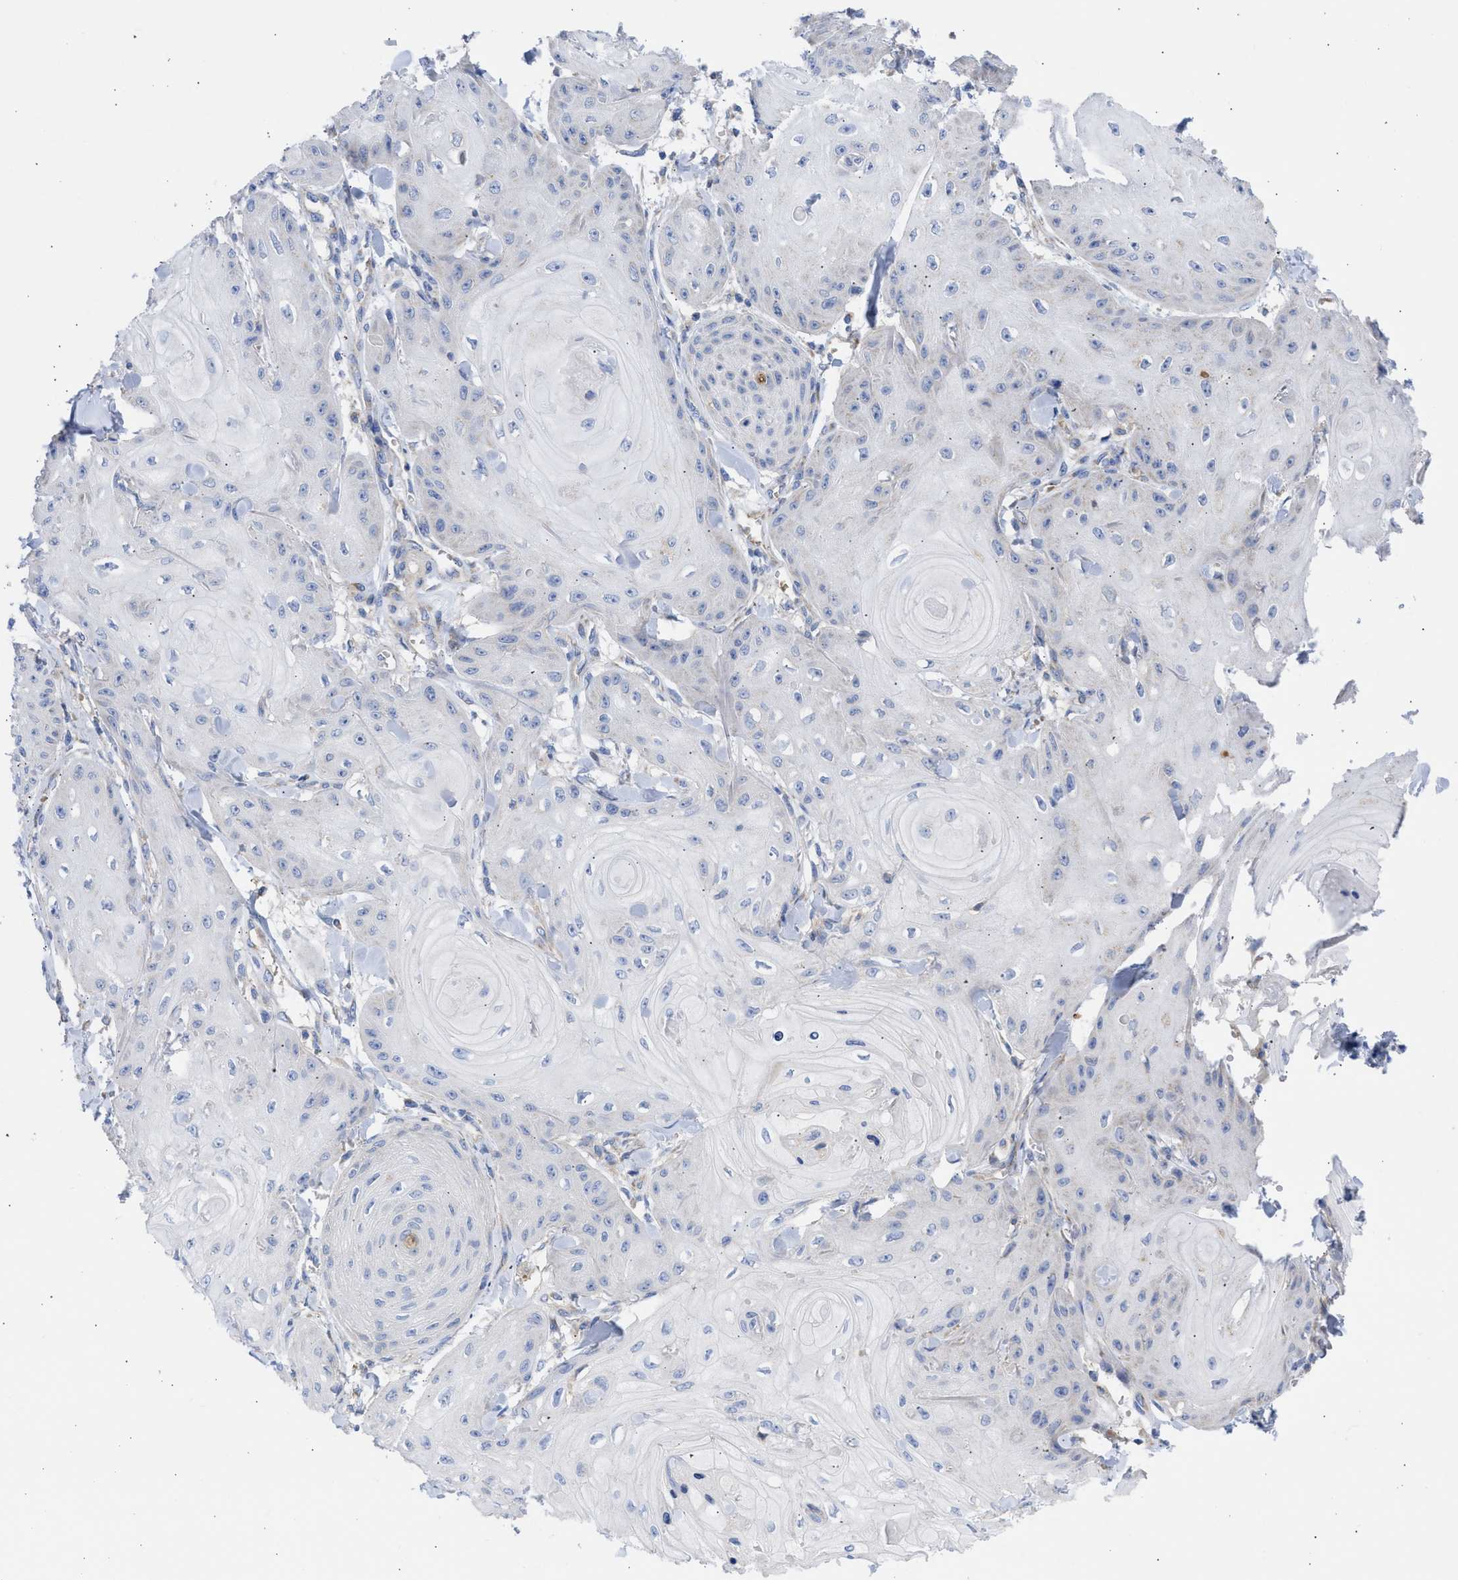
{"staining": {"intensity": "negative", "quantity": "none", "location": "none"}, "tissue": "skin cancer", "cell_type": "Tumor cells", "image_type": "cancer", "snomed": [{"axis": "morphology", "description": "Squamous cell carcinoma, NOS"}, {"axis": "topography", "description": "Skin"}], "caption": "Skin squamous cell carcinoma was stained to show a protein in brown. There is no significant positivity in tumor cells.", "gene": "BTG3", "patient": {"sex": "male", "age": 74}}